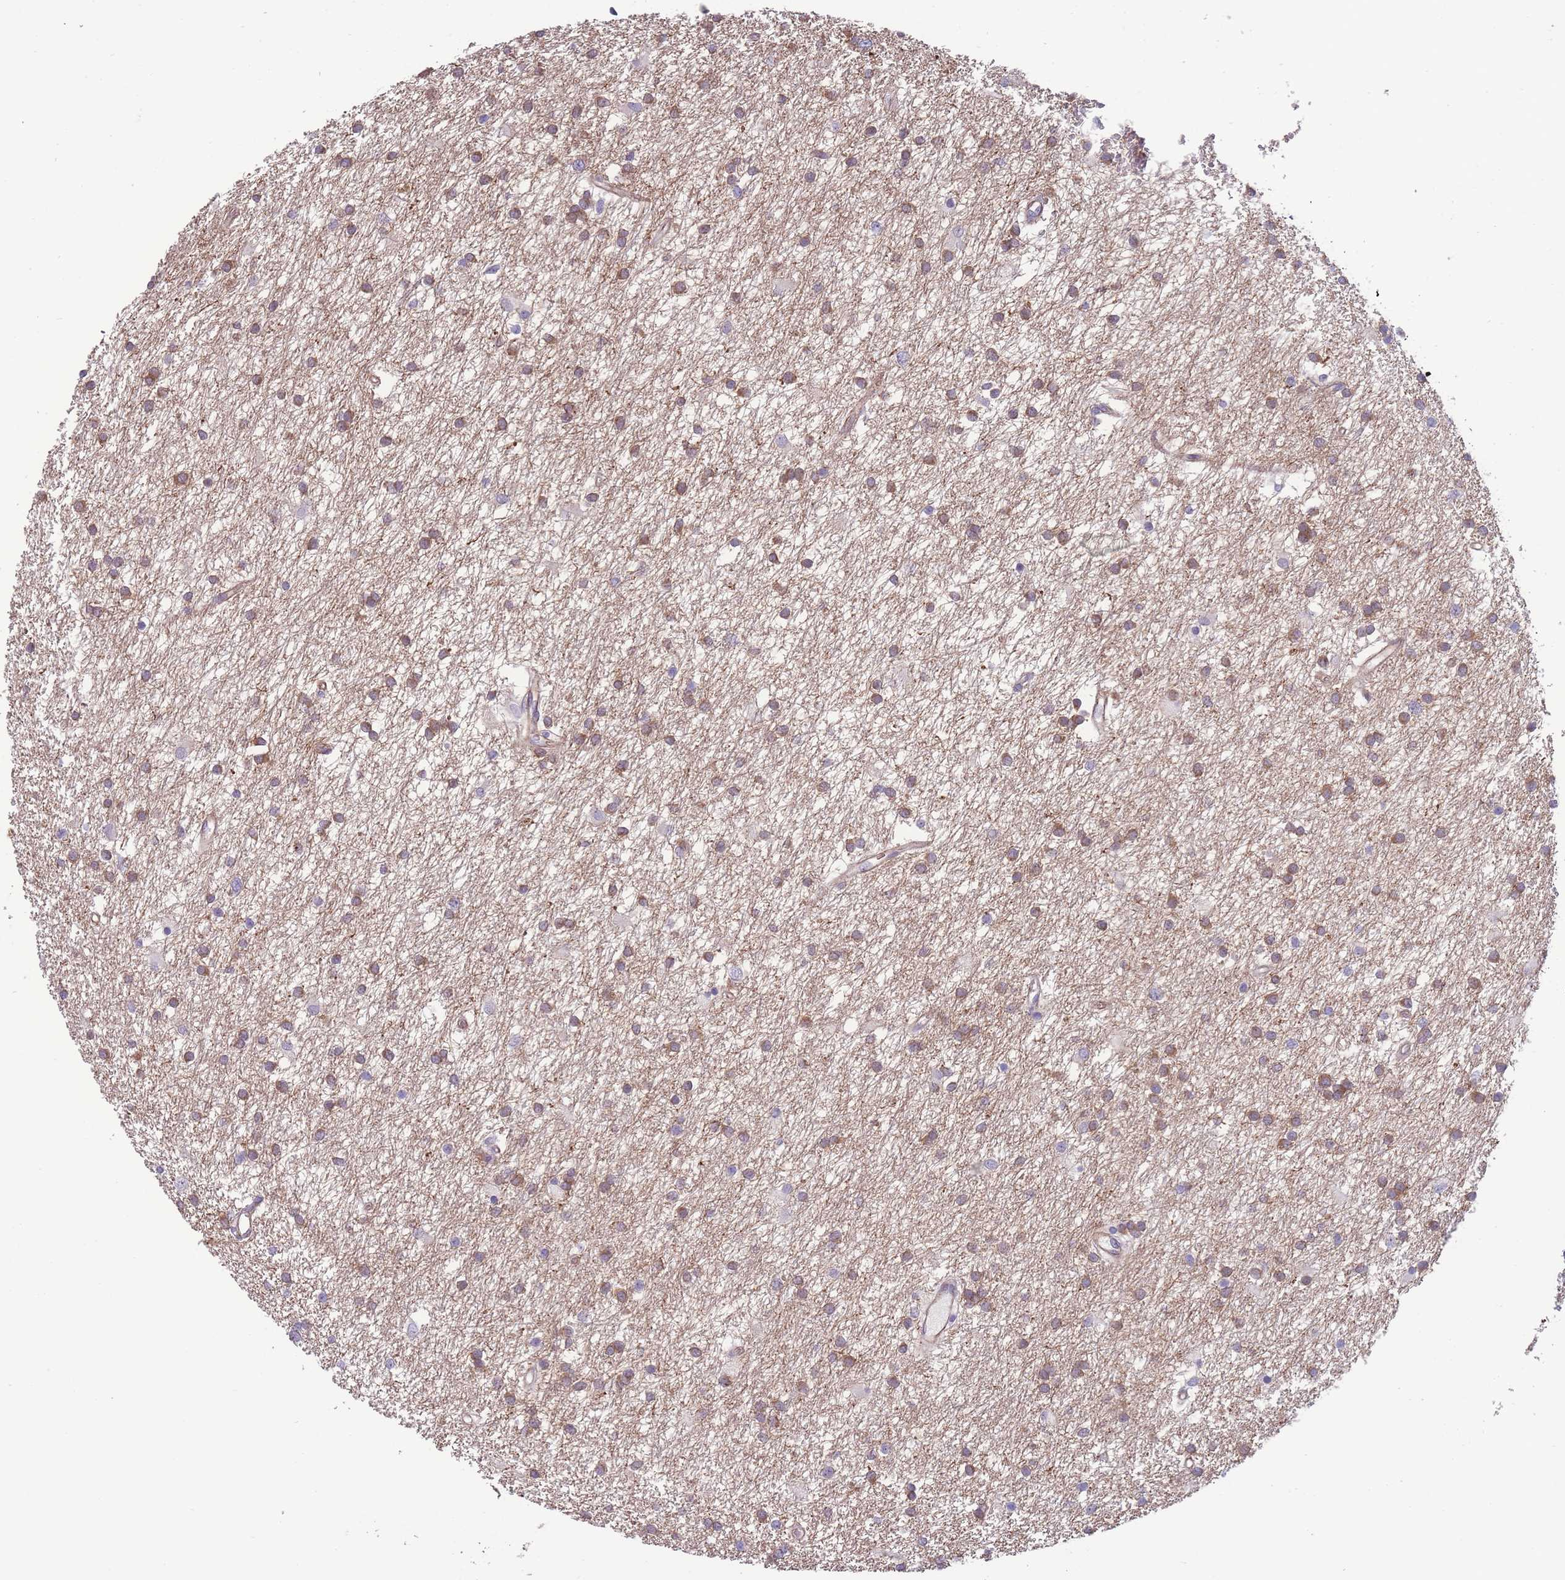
{"staining": {"intensity": "moderate", "quantity": ">75%", "location": "cytoplasmic/membranous"}, "tissue": "glioma", "cell_type": "Tumor cells", "image_type": "cancer", "snomed": [{"axis": "morphology", "description": "Glioma, malignant, High grade"}, {"axis": "topography", "description": "Brain"}], "caption": "Immunohistochemistry micrograph of neoplastic tissue: human glioma stained using IHC displays medium levels of moderate protein expression localized specifically in the cytoplasmic/membranous of tumor cells, appearing as a cytoplasmic/membranous brown color.", "gene": "FAM124A", "patient": {"sex": "male", "age": 77}}